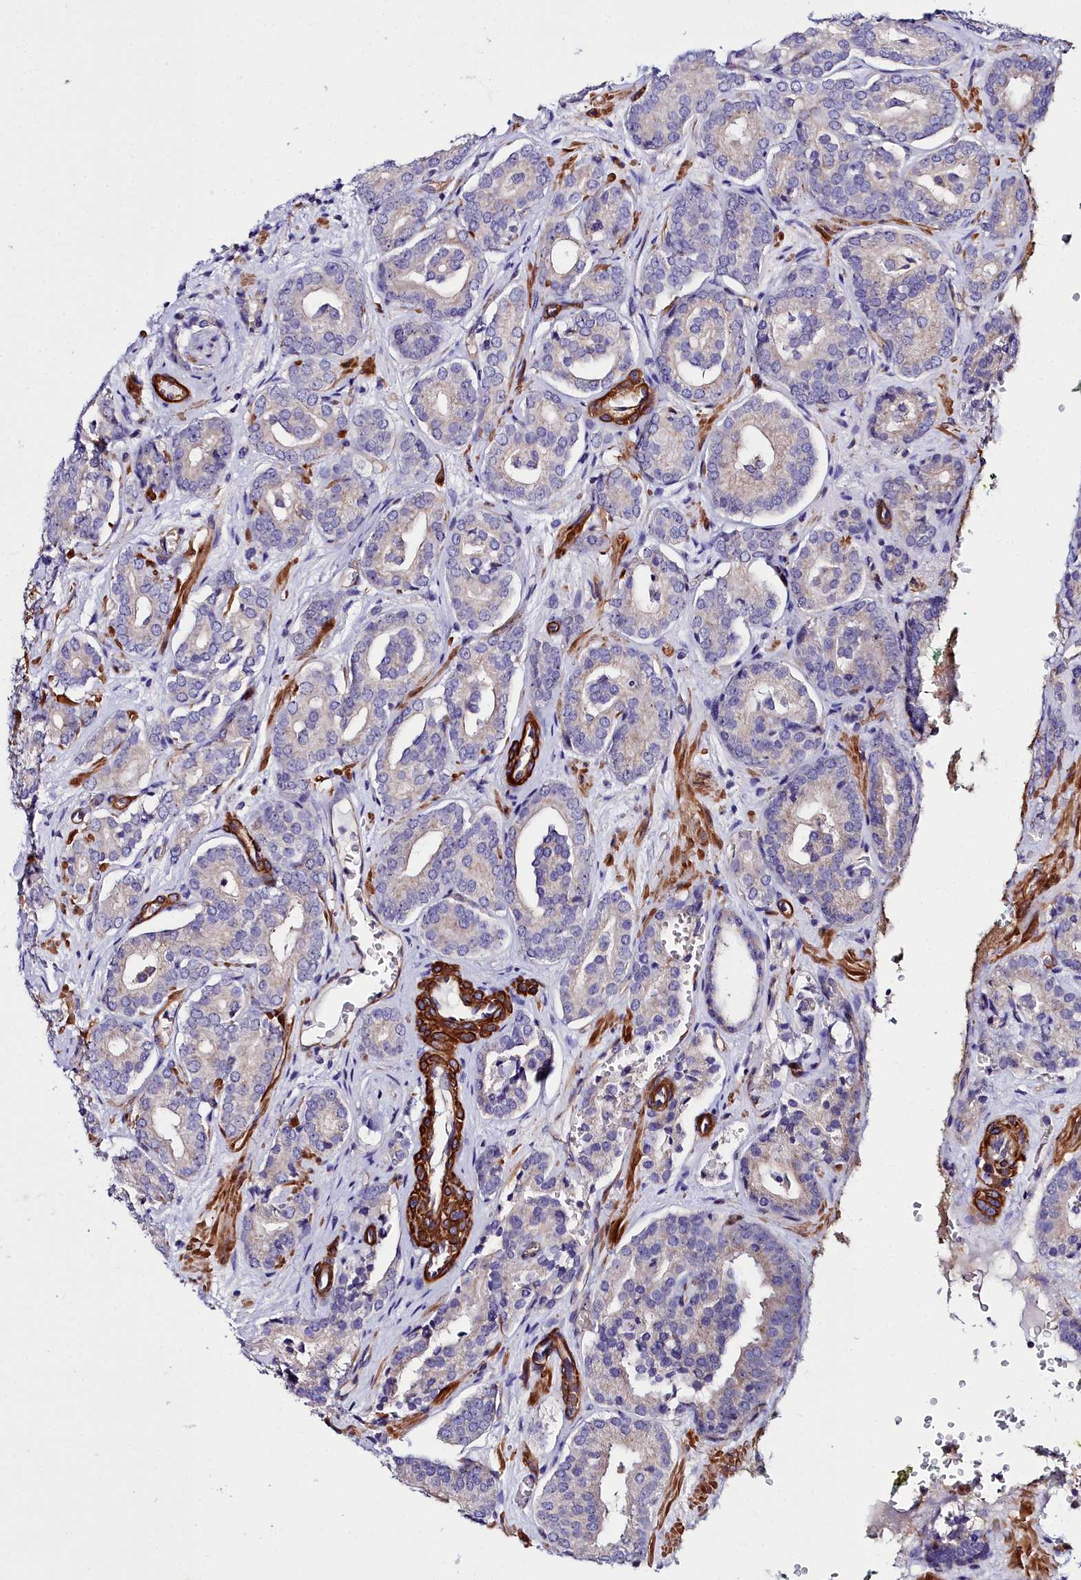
{"staining": {"intensity": "weak", "quantity": "<25%", "location": "cytoplasmic/membranous"}, "tissue": "prostate cancer", "cell_type": "Tumor cells", "image_type": "cancer", "snomed": [{"axis": "morphology", "description": "Adenocarcinoma, High grade"}, {"axis": "topography", "description": "Prostate"}], "caption": "High-grade adenocarcinoma (prostate) was stained to show a protein in brown. There is no significant staining in tumor cells. (Brightfield microscopy of DAB (3,3'-diaminobenzidine) immunohistochemistry at high magnification).", "gene": "FADS3", "patient": {"sex": "male", "age": 66}}